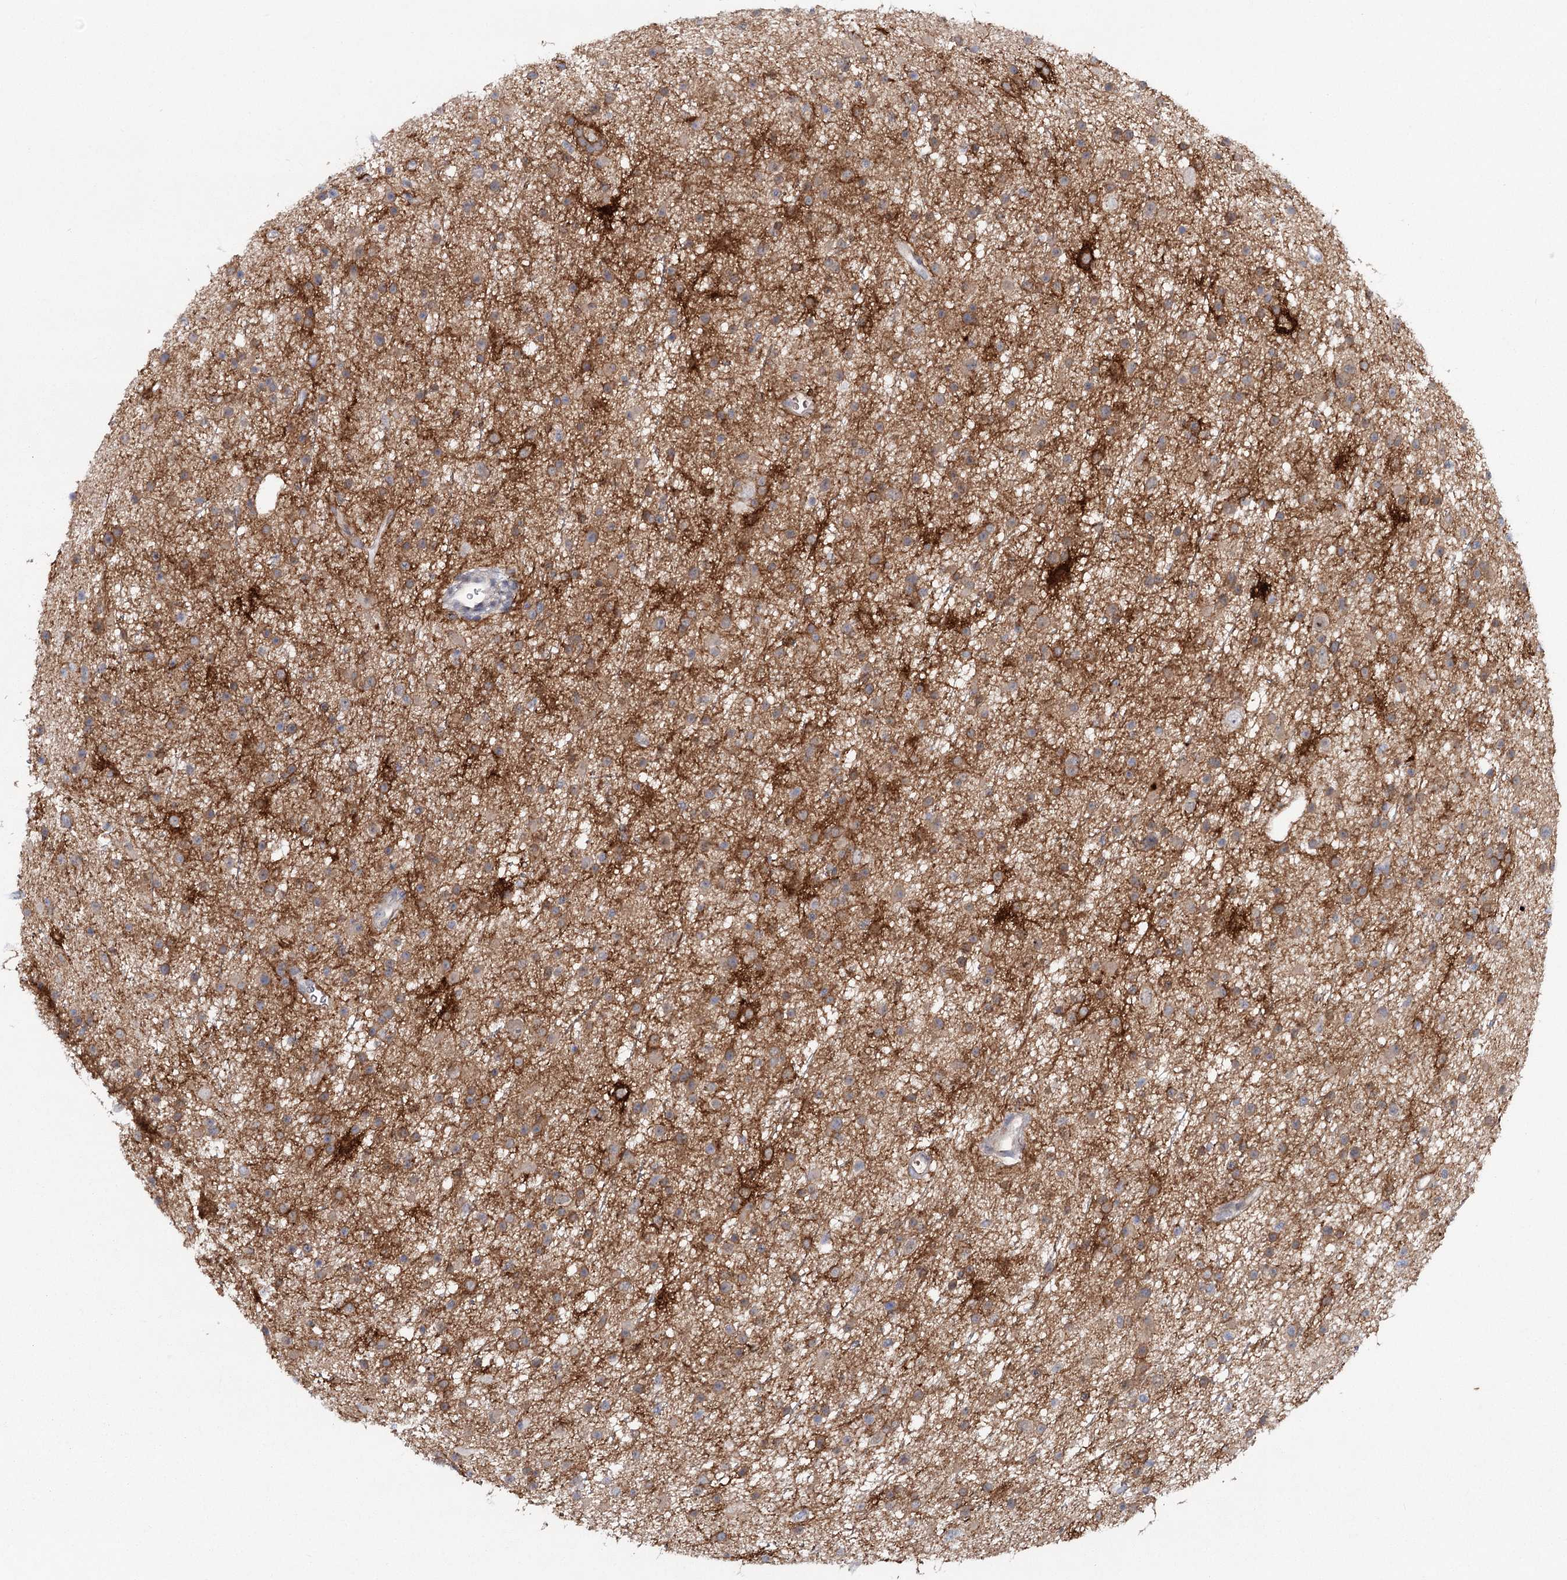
{"staining": {"intensity": "moderate", "quantity": "25%-75%", "location": "cytoplasmic/membranous"}, "tissue": "glioma", "cell_type": "Tumor cells", "image_type": "cancer", "snomed": [{"axis": "morphology", "description": "Glioma, malignant, Low grade"}, {"axis": "topography", "description": "Cerebral cortex"}], "caption": "Tumor cells demonstrate moderate cytoplasmic/membranous expression in approximately 25%-75% of cells in glioma. The protein of interest is shown in brown color, while the nuclei are stained blue.", "gene": "MAP3K13", "patient": {"sex": "female", "age": 39}}